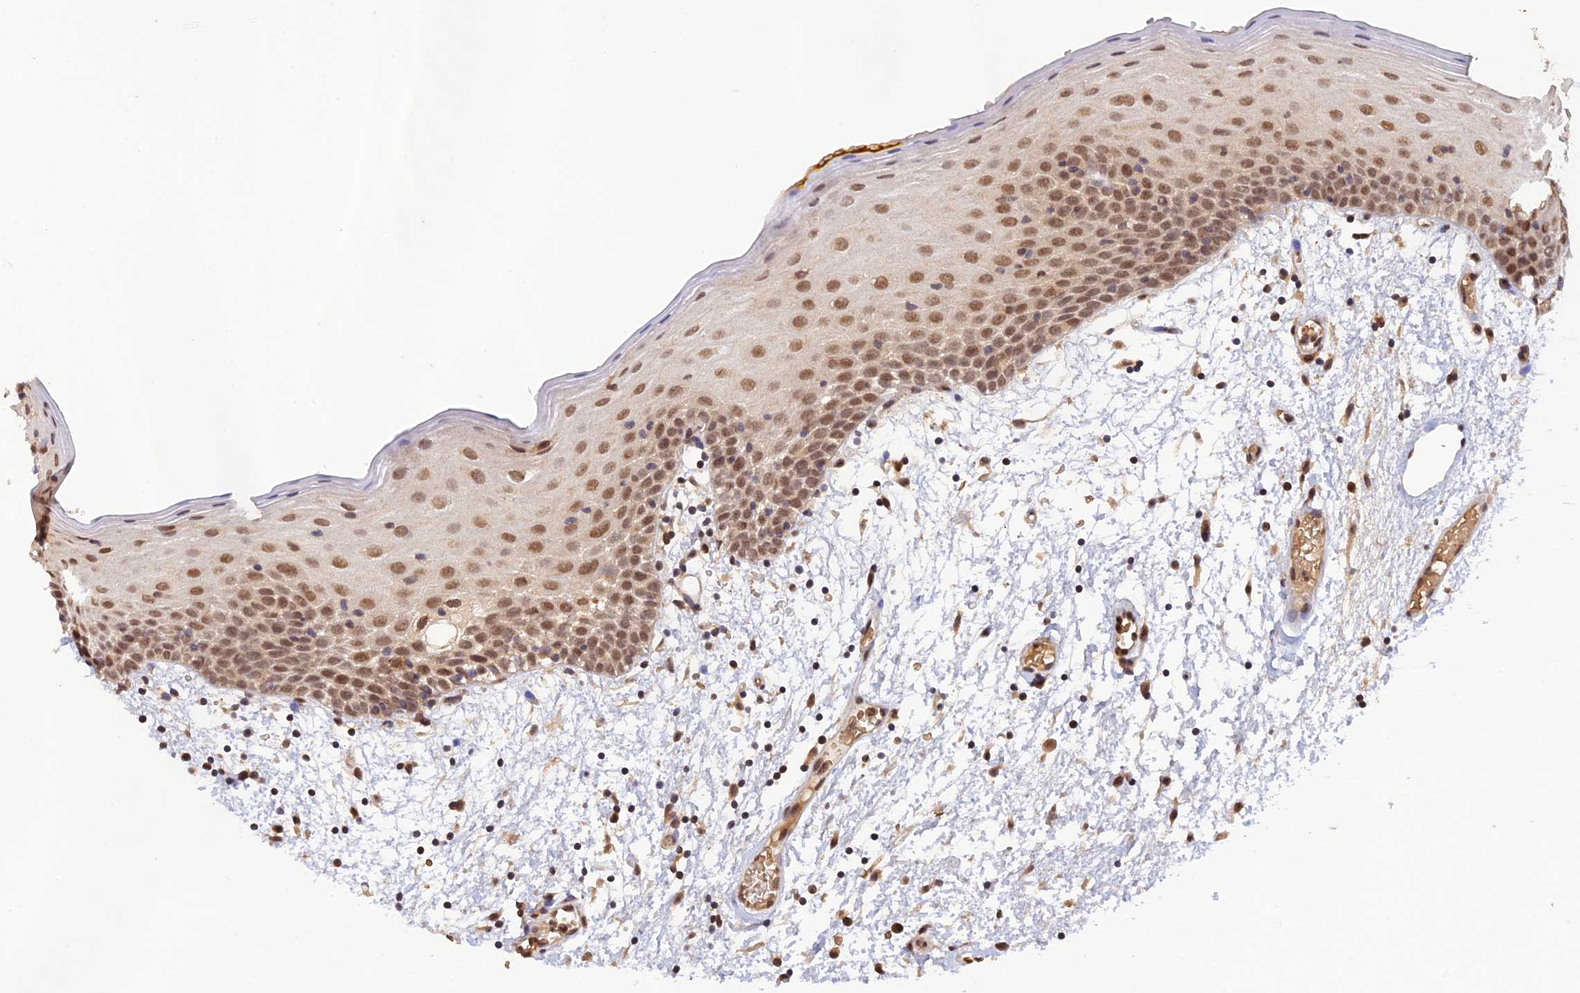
{"staining": {"intensity": "moderate", "quantity": ">75%", "location": "nuclear"}, "tissue": "oral mucosa", "cell_type": "Squamous epithelial cells", "image_type": "normal", "snomed": [{"axis": "morphology", "description": "Normal tissue, NOS"}, {"axis": "topography", "description": "Skeletal muscle"}, {"axis": "topography", "description": "Oral tissue"}, {"axis": "topography", "description": "Salivary gland"}, {"axis": "topography", "description": "Peripheral nerve tissue"}], "caption": "An image showing moderate nuclear positivity in approximately >75% of squamous epithelial cells in normal oral mucosa, as visualized by brown immunohistochemical staining.", "gene": "ZNF436", "patient": {"sex": "male", "age": 54}}